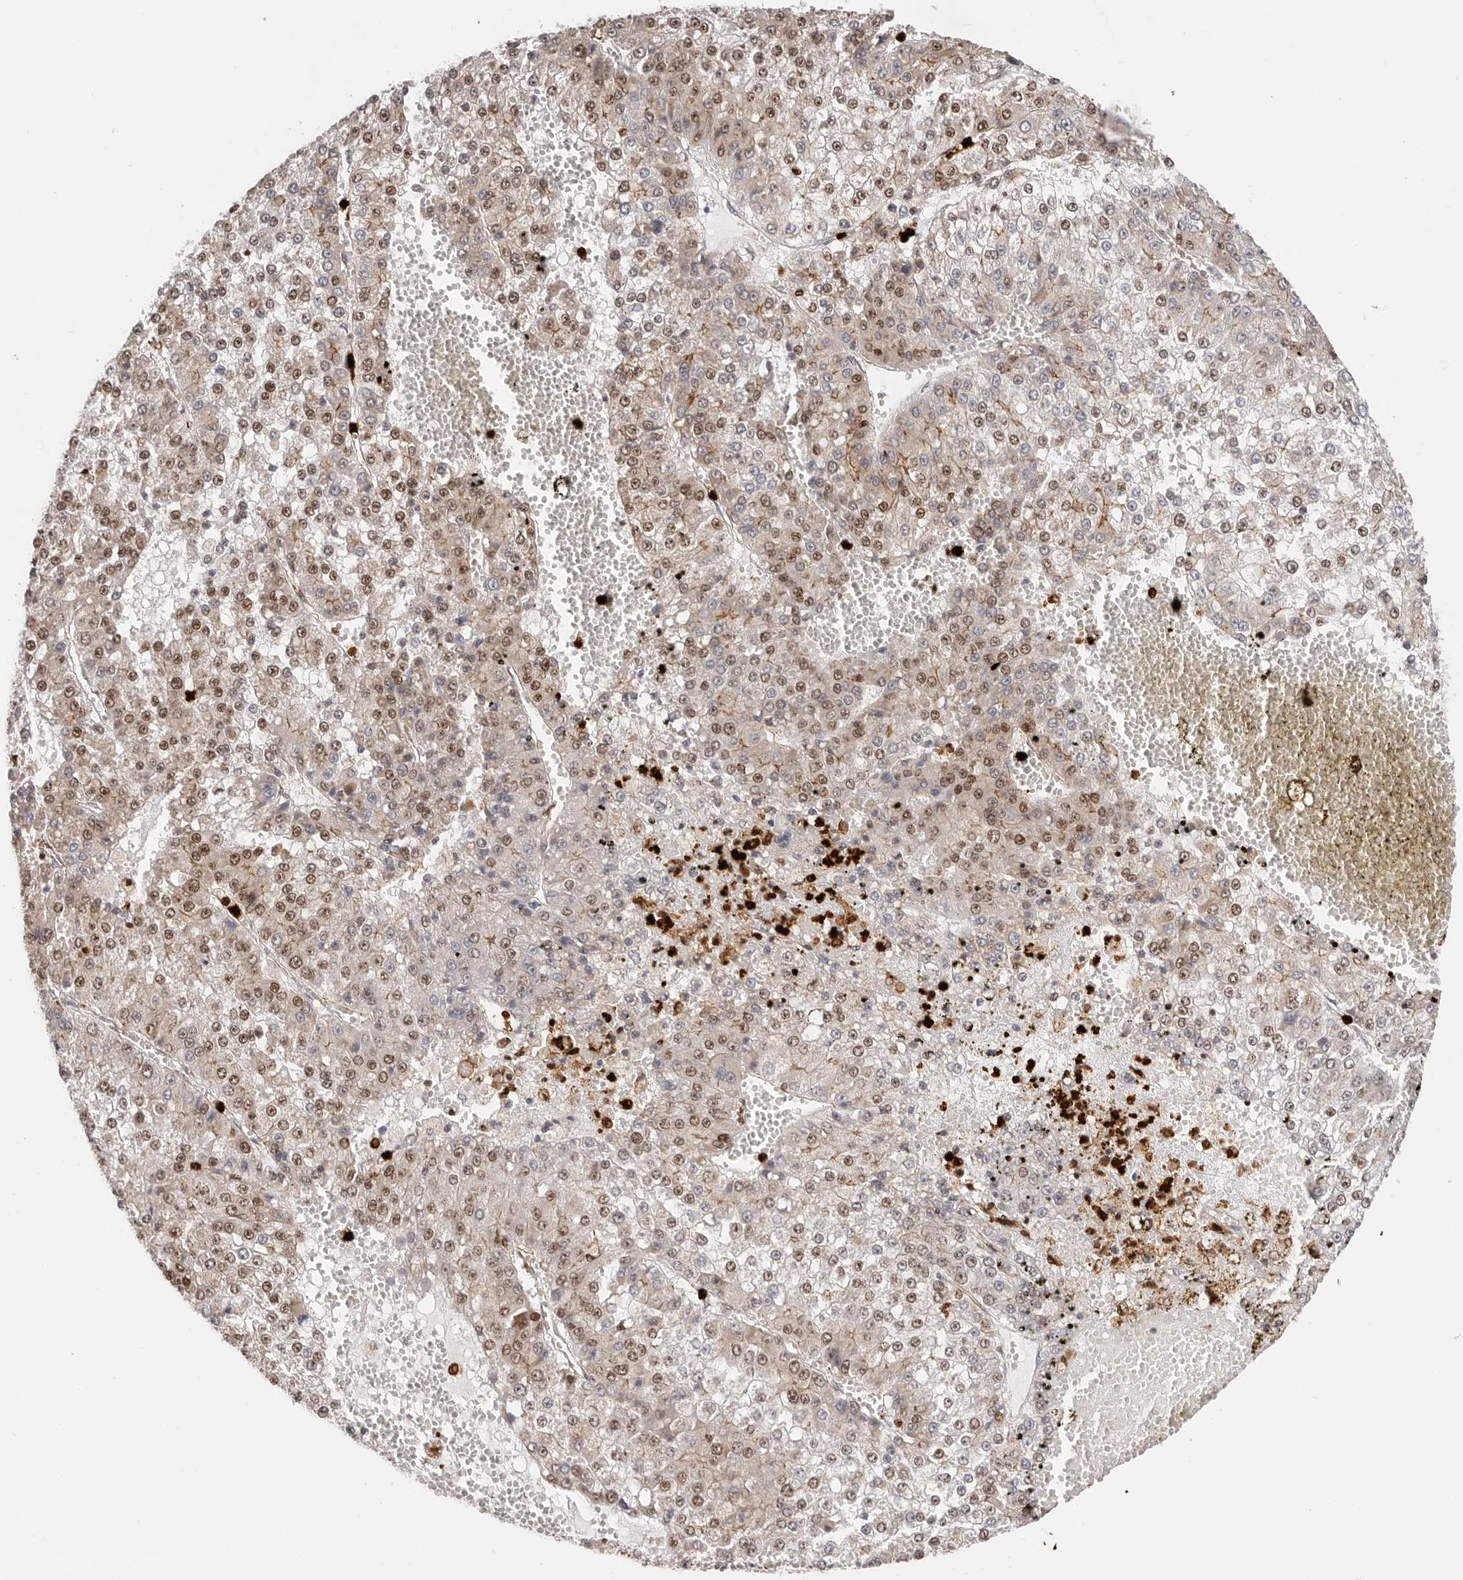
{"staining": {"intensity": "moderate", "quantity": ">75%", "location": "nuclear"}, "tissue": "liver cancer", "cell_type": "Tumor cells", "image_type": "cancer", "snomed": [{"axis": "morphology", "description": "Carcinoma, Hepatocellular, NOS"}, {"axis": "topography", "description": "Liver"}], "caption": "About >75% of tumor cells in liver cancer (hepatocellular carcinoma) reveal moderate nuclear protein staining as visualized by brown immunohistochemical staining.", "gene": "AFDN", "patient": {"sex": "female", "age": 73}}